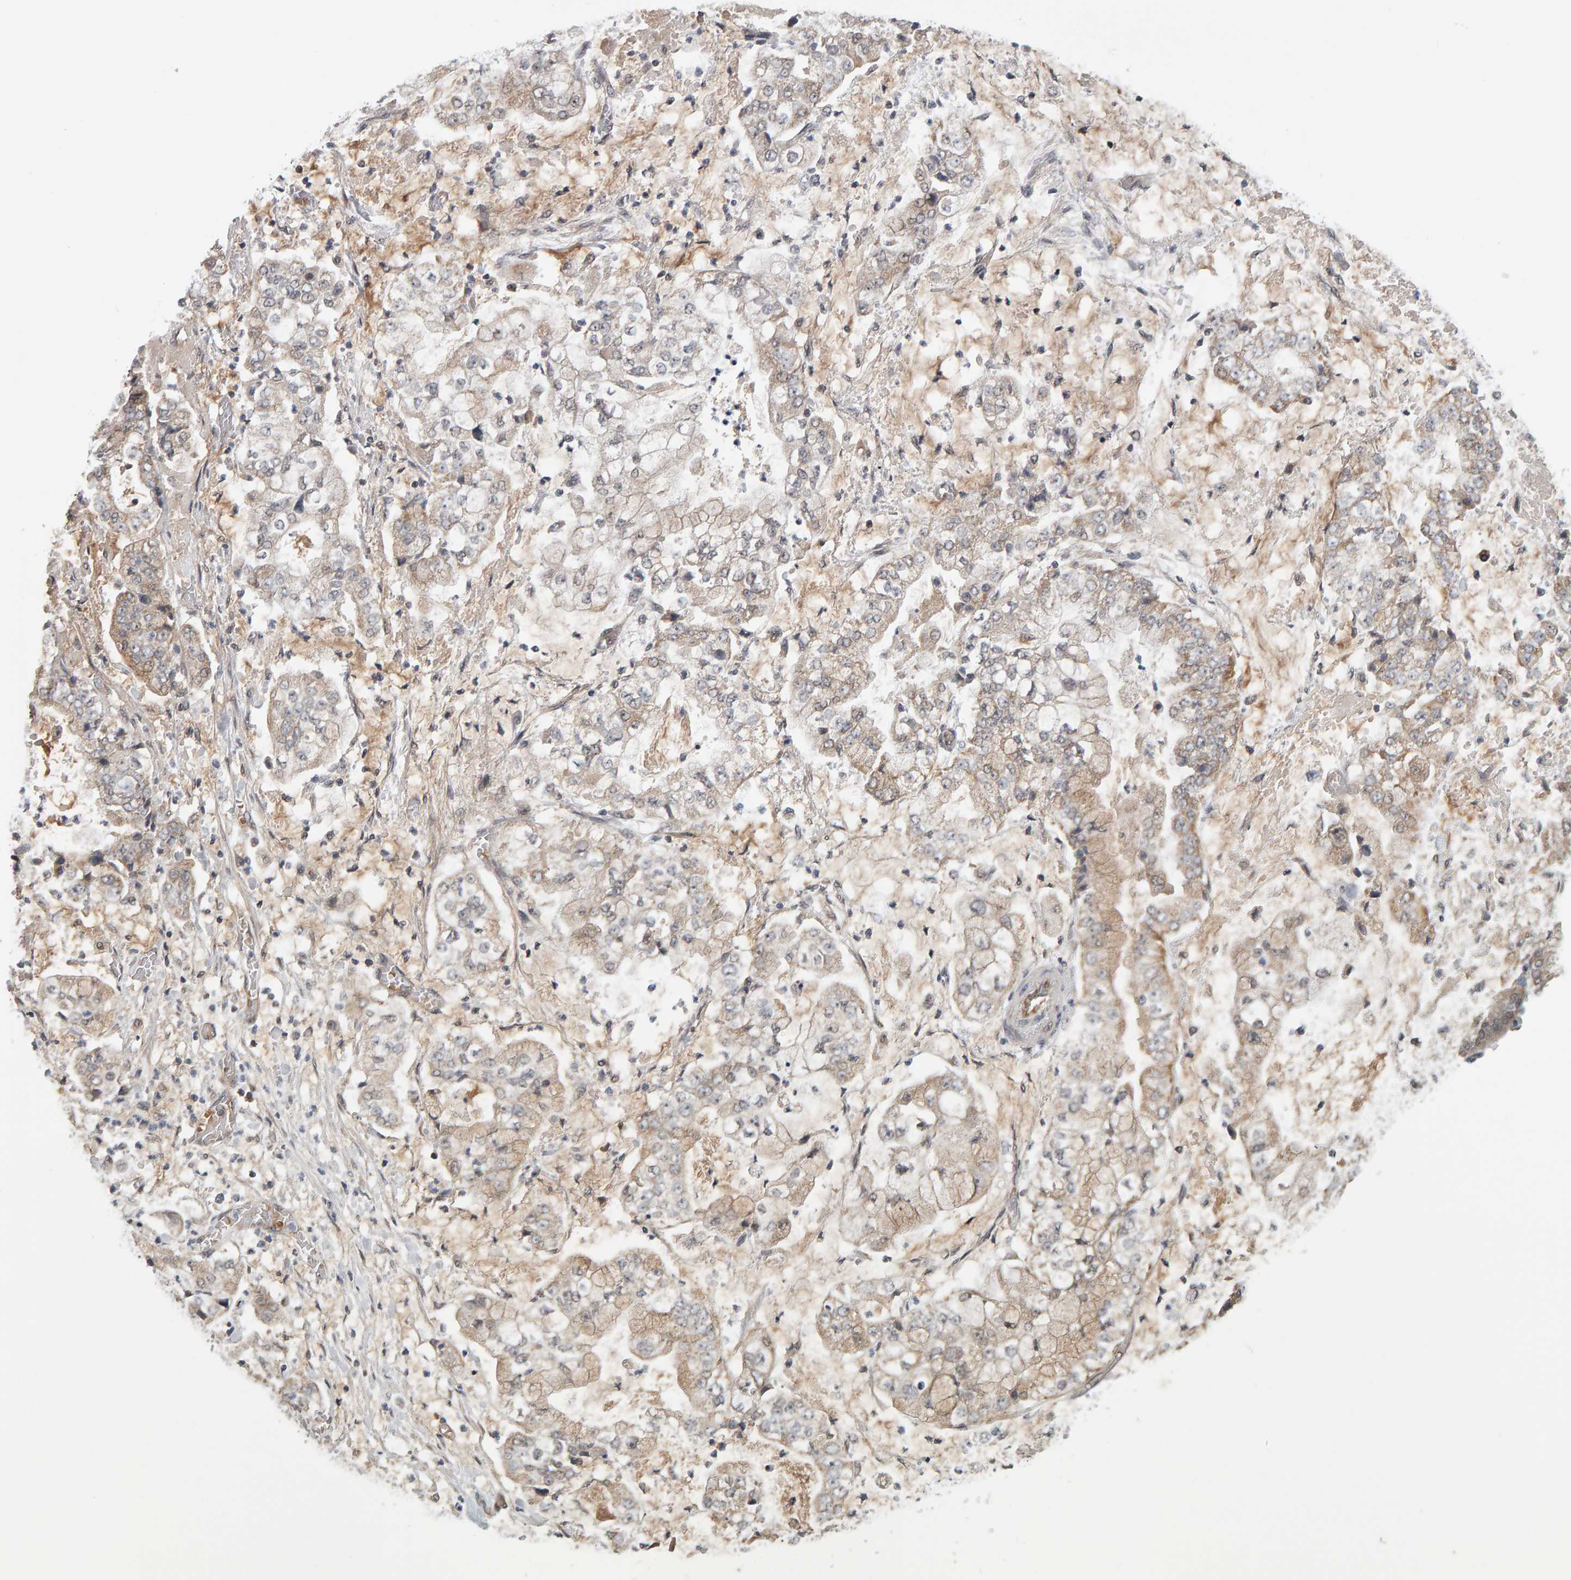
{"staining": {"intensity": "moderate", "quantity": "25%-75%", "location": "cytoplasmic/membranous"}, "tissue": "stomach cancer", "cell_type": "Tumor cells", "image_type": "cancer", "snomed": [{"axis": "morphology", "description": "Adenocarcinoma, NOS"}, {"axis": "topography", "description": "Stomach"}], "caption": "The histopathology image demonstrates staining of adenocarcinoma (stomach), revealing moderate cytoplasmic/membranous protein staining (brown color) within tumor cells.", "gene": "DAP3", "patient": {"sex": "male", "age": 76}}